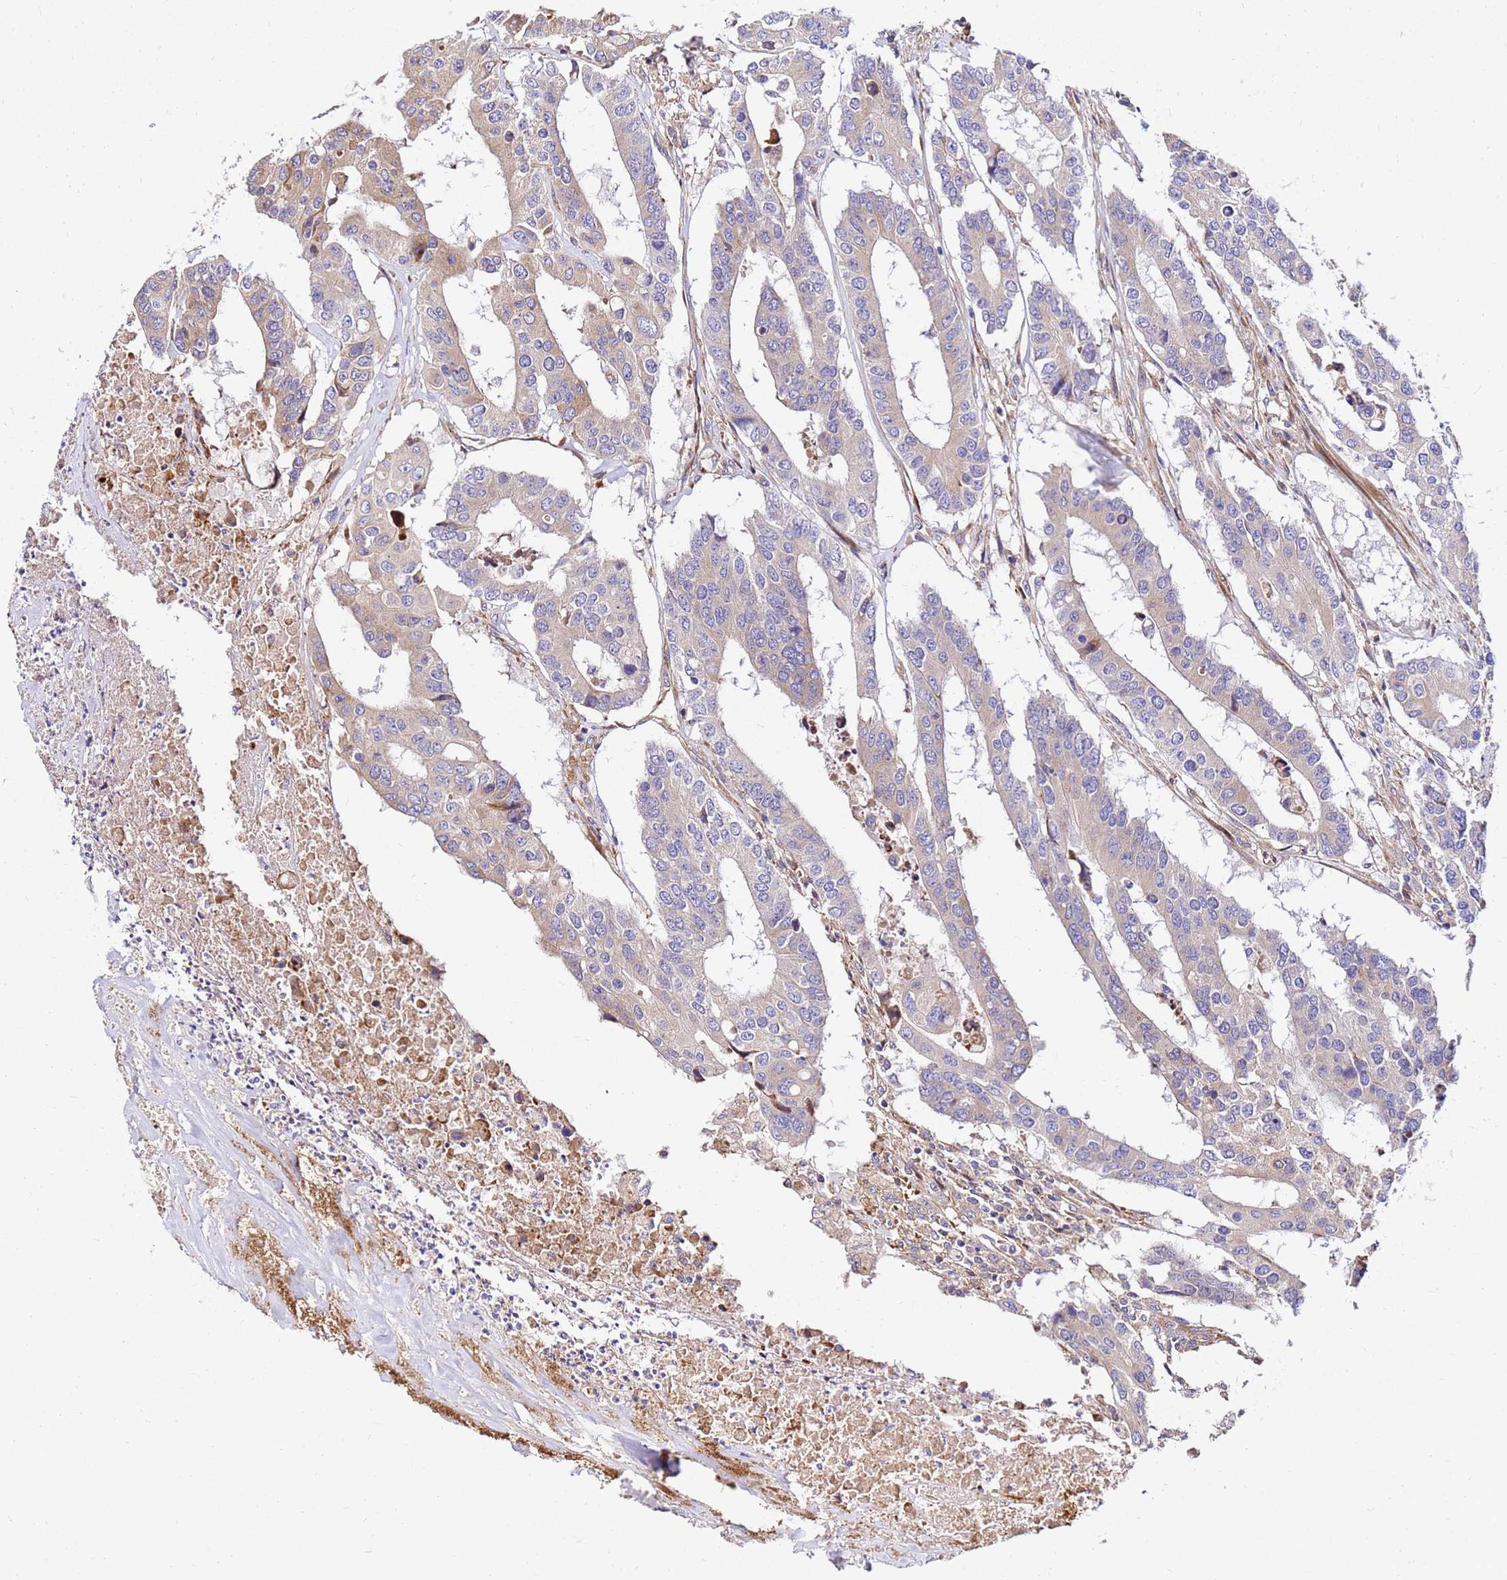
{"staining": {"intensity": "weak", "quantity": "25%-75%", "location": "cytoplasmic/membranous"}, "tissue": "colorectal cancer", "cell_type": "Tumor cells", "image_type": "cancer", "snomed": [{"axis": "morphology", "description": "Adenocarcinoma, NOS"}, {"axis": "topography", "description": "Colon"}], "caption": "Human colorectal cancer (adenocarcinoma) stained for a protein (brown) reveals weak cytoplasmic/membranous positive expression in approximately 25%-75% of tumor cells.", "gene": "WWC2", "patient": {"sex": "male", "age": 77}}